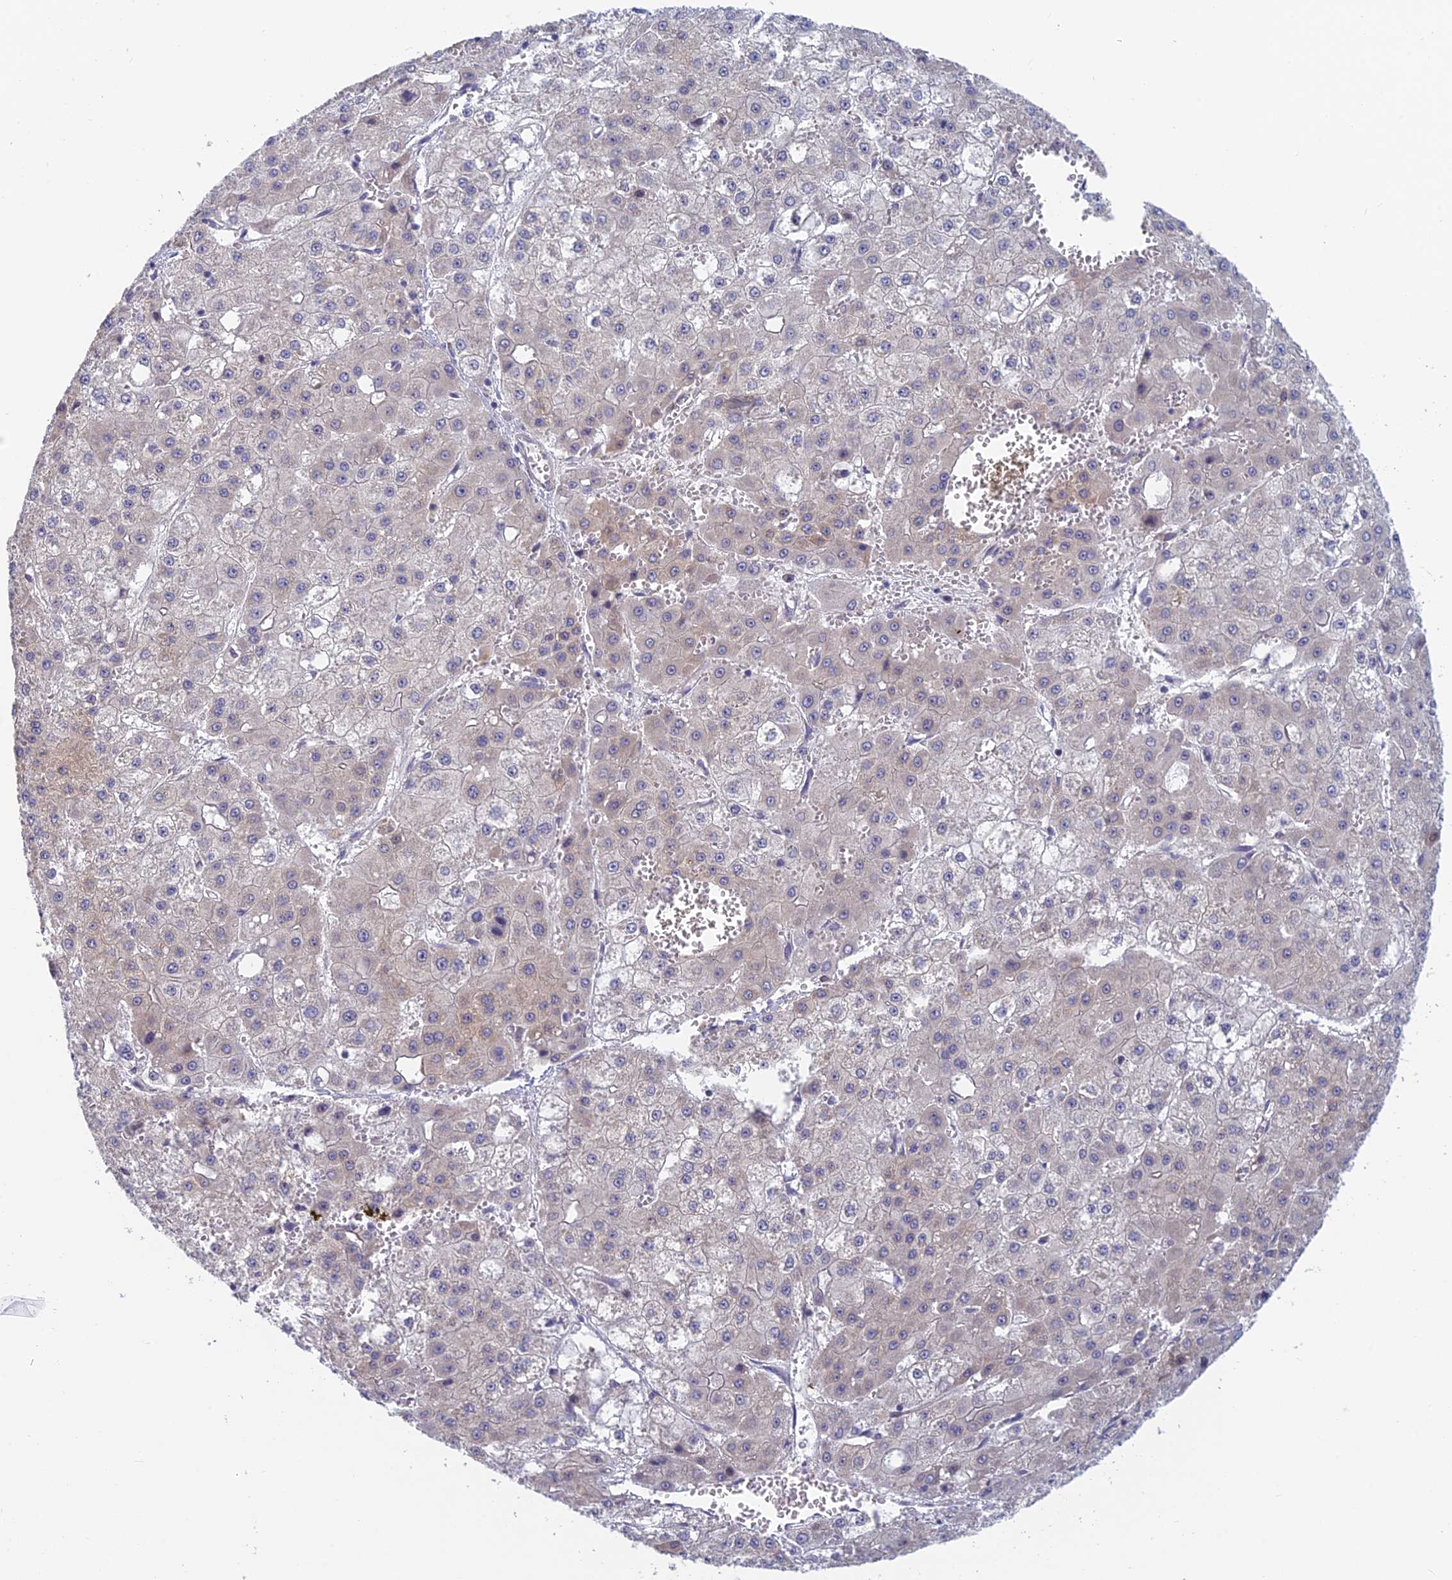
{"staining": {"intensity": "negative", "quantity": "none", "location": "none"}, "tissue": "liver cancer", "cell_type": "Tumor cells", "image_type": "cancer", "snomed": [{"axis": "morphology", "description": "Carcinoma, Hepatocellular, NOS"}, {"axis": "topography", "description": "Liver"}], "caption": "There is no significant expression in tumor cells of hepatocellular carcinoma (liver).", "gene": "PPP1R26", "patient": {"sex": "male", "age": 47}}